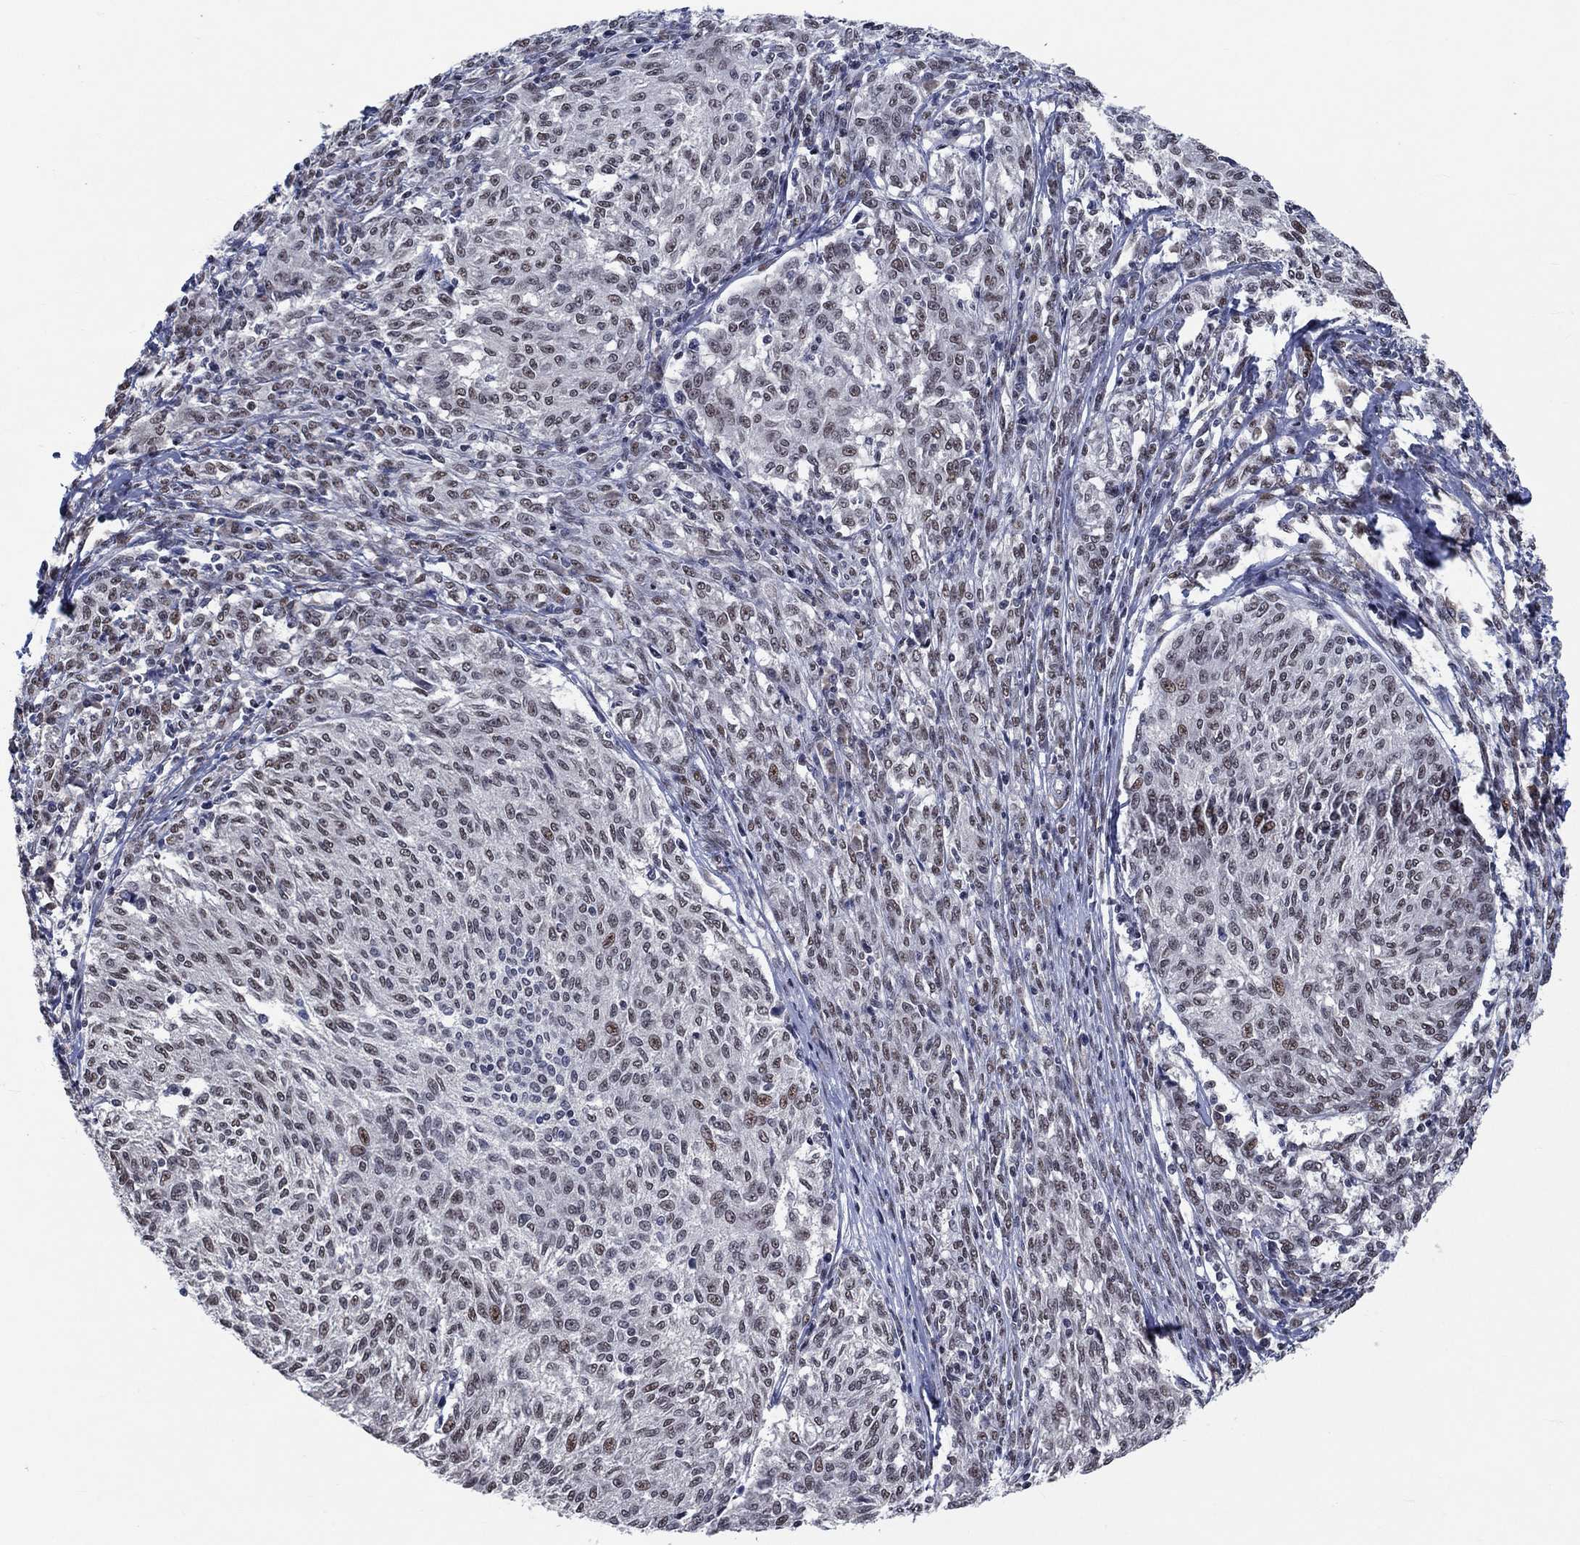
{"staining": {"intensity": "weak", "quantity": "<25%", "location": "nuclear"}, "tissue": "melanoma", "cell_type": "Tumor cells", "image_type": "cancer", "snomed": [{"axis": "morphology", "description": "Malignant melanoma, NOS"}, {"axis": "topography", "description": "Skin"}], "caption": "This photomicrograph is of malignant melanoma stained with immunohistochemistry to label a protein in brown with the nuclei are counter-stained blue. There is no positivity in tumor cells. Brightfield microscopy of IHC stained with DAB (brown) and hematoxylin (blue), captured at high magnification.", "gene": "HTN1", "patient": {"sex": "female", "age": 72}}